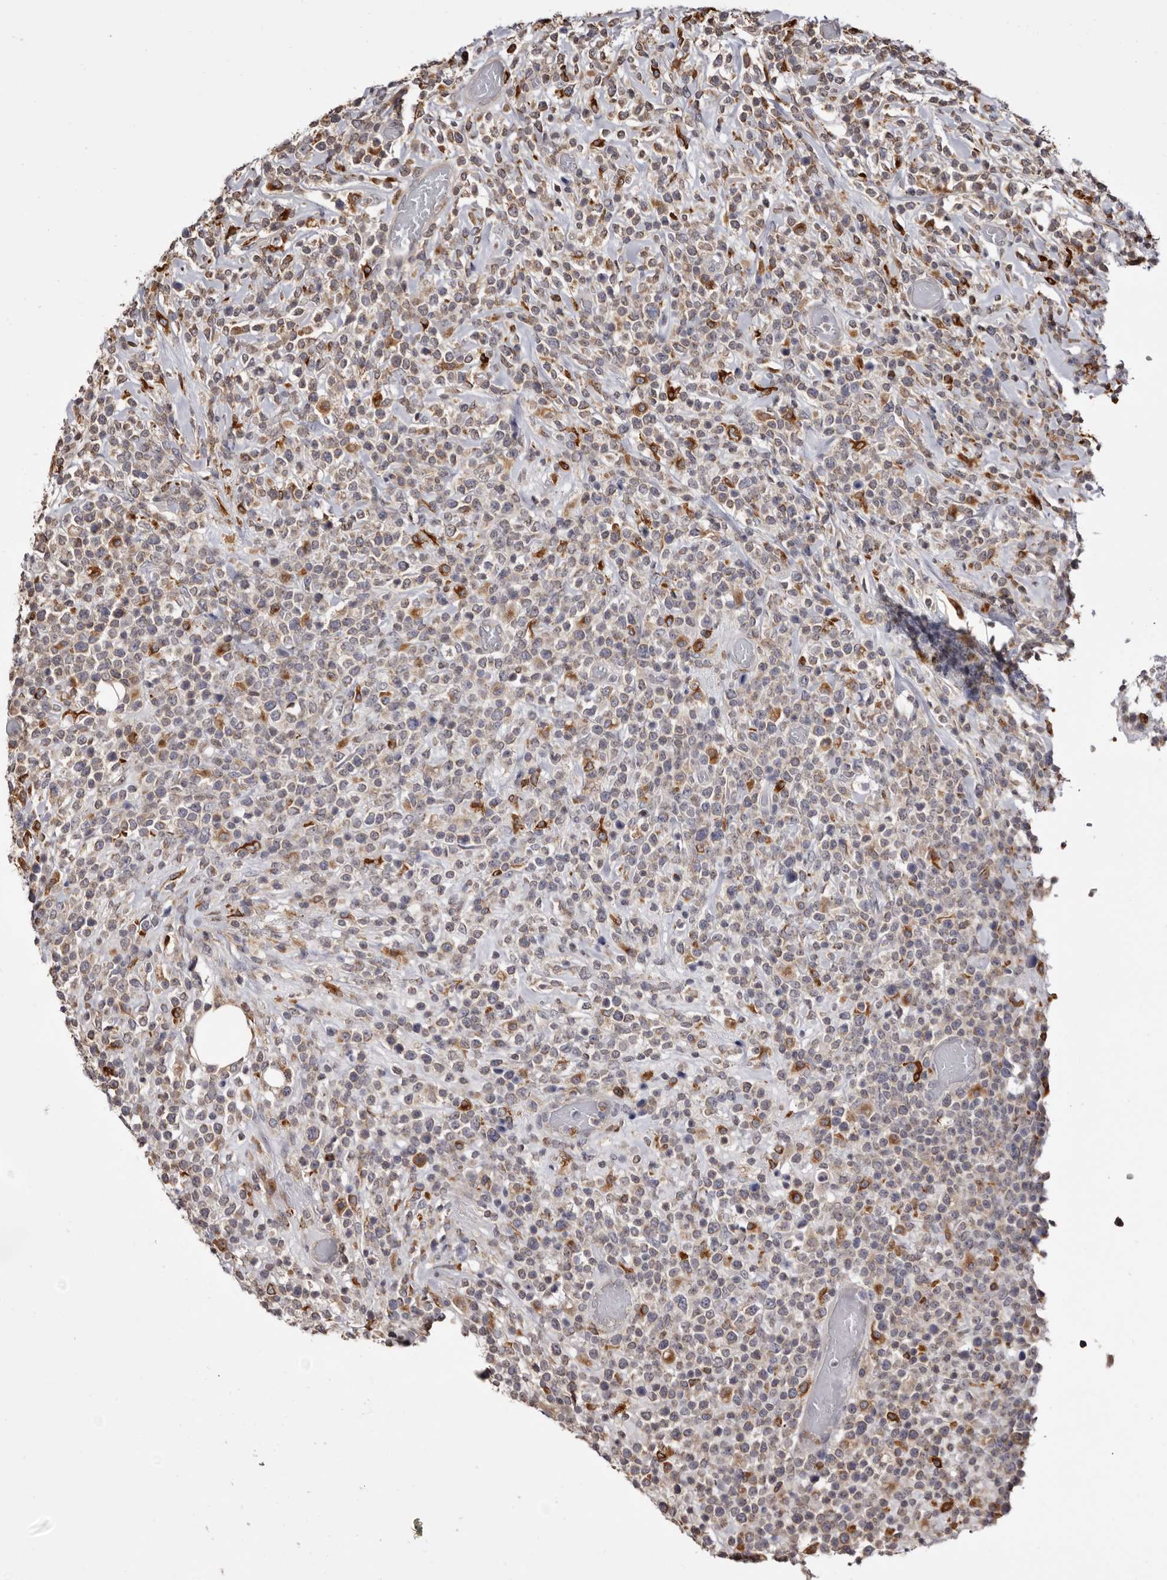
{"staining": {"intensity": "weak", "quantity": "<25%", "location": "cytoplasmic/membranous"}, "tissue": "lymphoma", "cell_type": "Tumor cells", "image_type": "cancer", "snomed": [{"axis": "morphology", "description": "Malignant lymphoma, non-Hodgkin's type, High grade"}, {"axis": "topography", "description": "Colon"}], "caption": "Human malignant lymphoma, non-Hodgkin's type (high-grade) stained for a protein using IHC shows no positivity in tumor cells.", "gene": "TNNI1", "patient": {"sex": "female", "age": 53}}